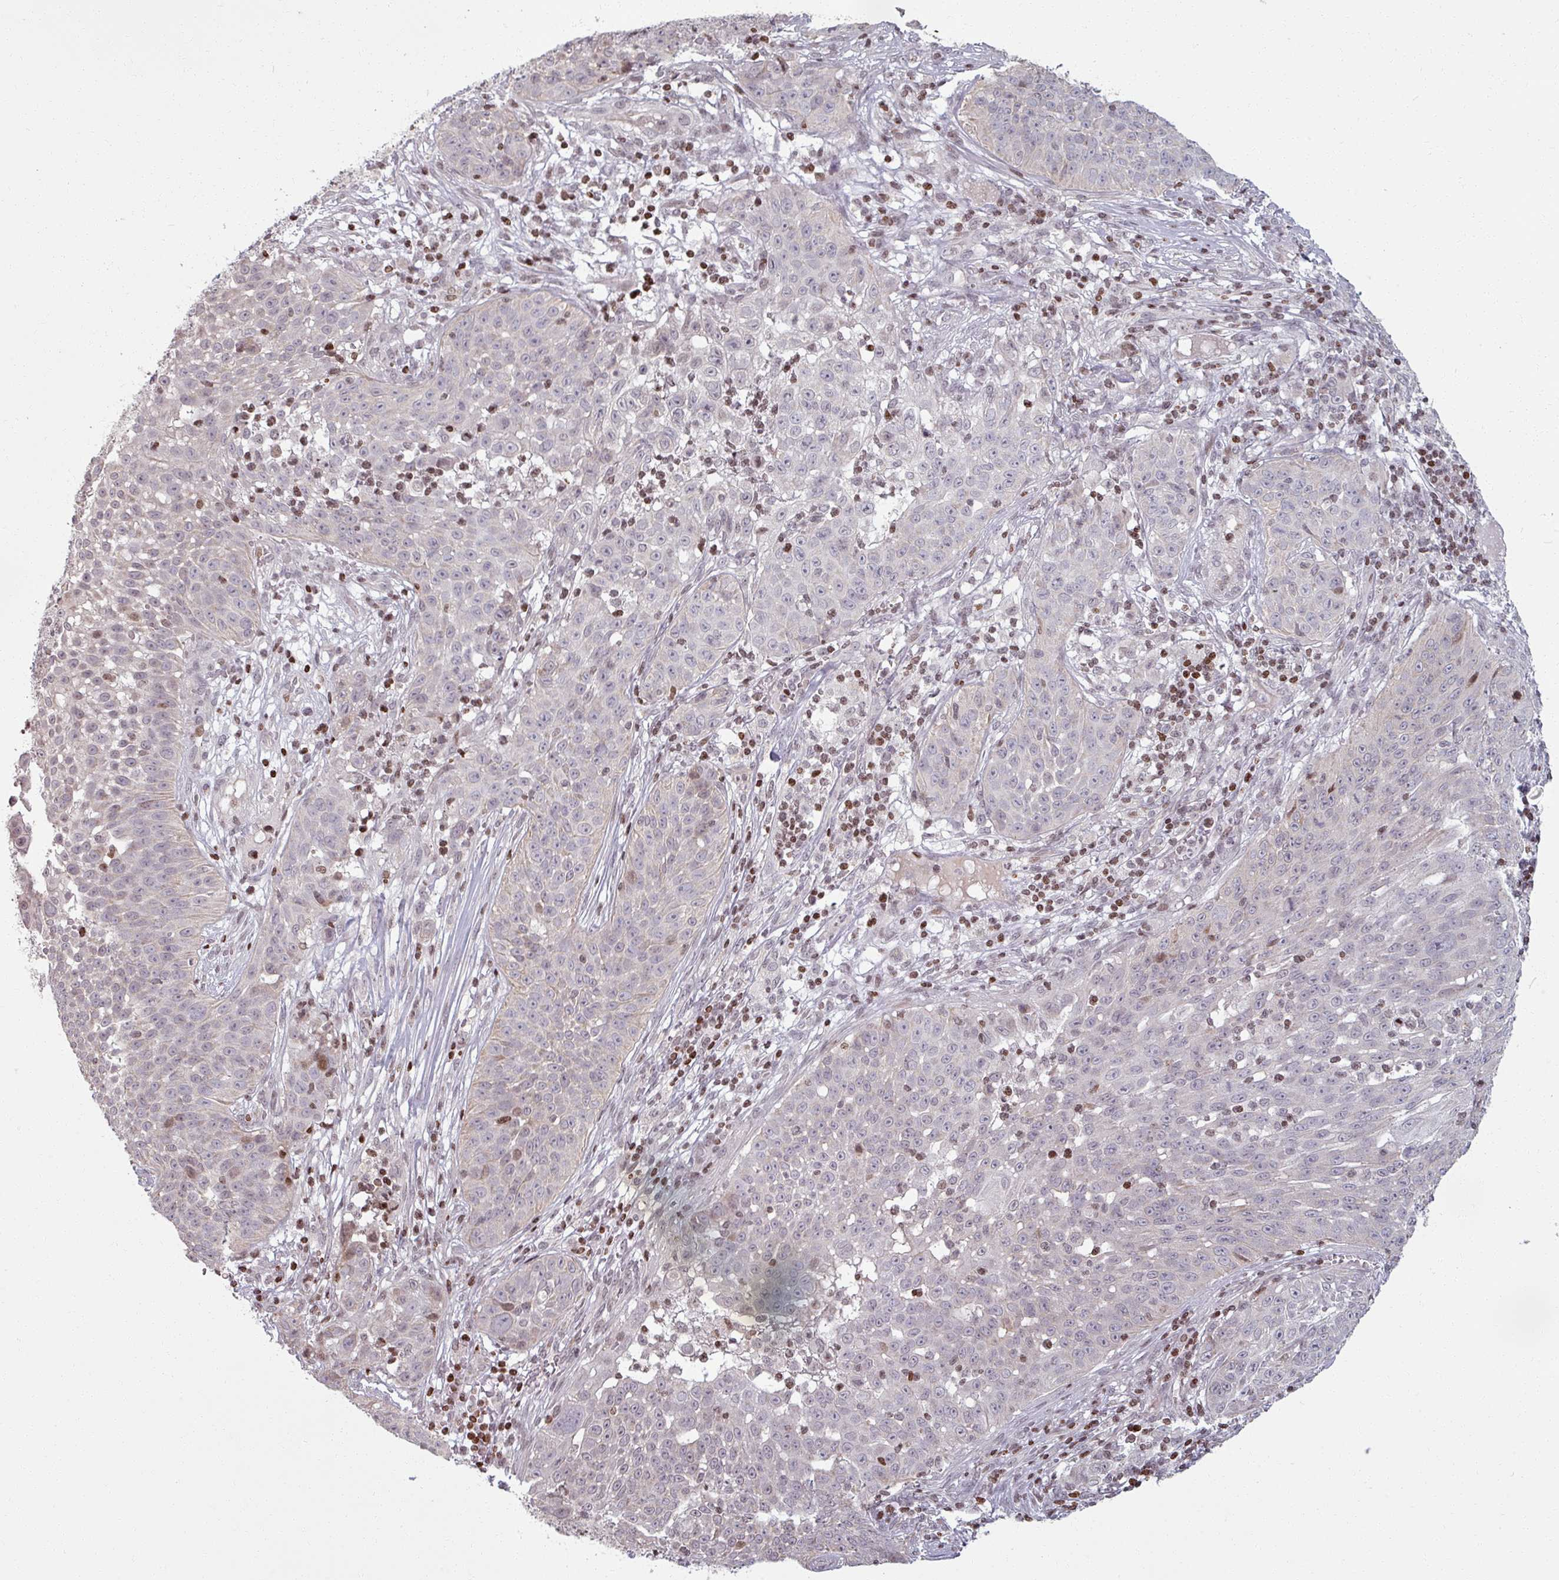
{"staining": {"intensity": "negative", "quantity": "none", "location": "none"}, "tissue": "skin cancer", "cell_type": "Tumor cells", "image_type": "cancer", "snomed": [{"axis": "morphology", "description": "Squamous cell carcinoma, NOS"}, {"axis": "topography", "description": "Skin"}], "caption": "This is a photomicrograph of immunohistochemistry staining of skin squamous cell carcinoma, which shows no staining in tumor cells.", "gene": "NCOR1", "patient": {"sex": "male", "age": 24}}